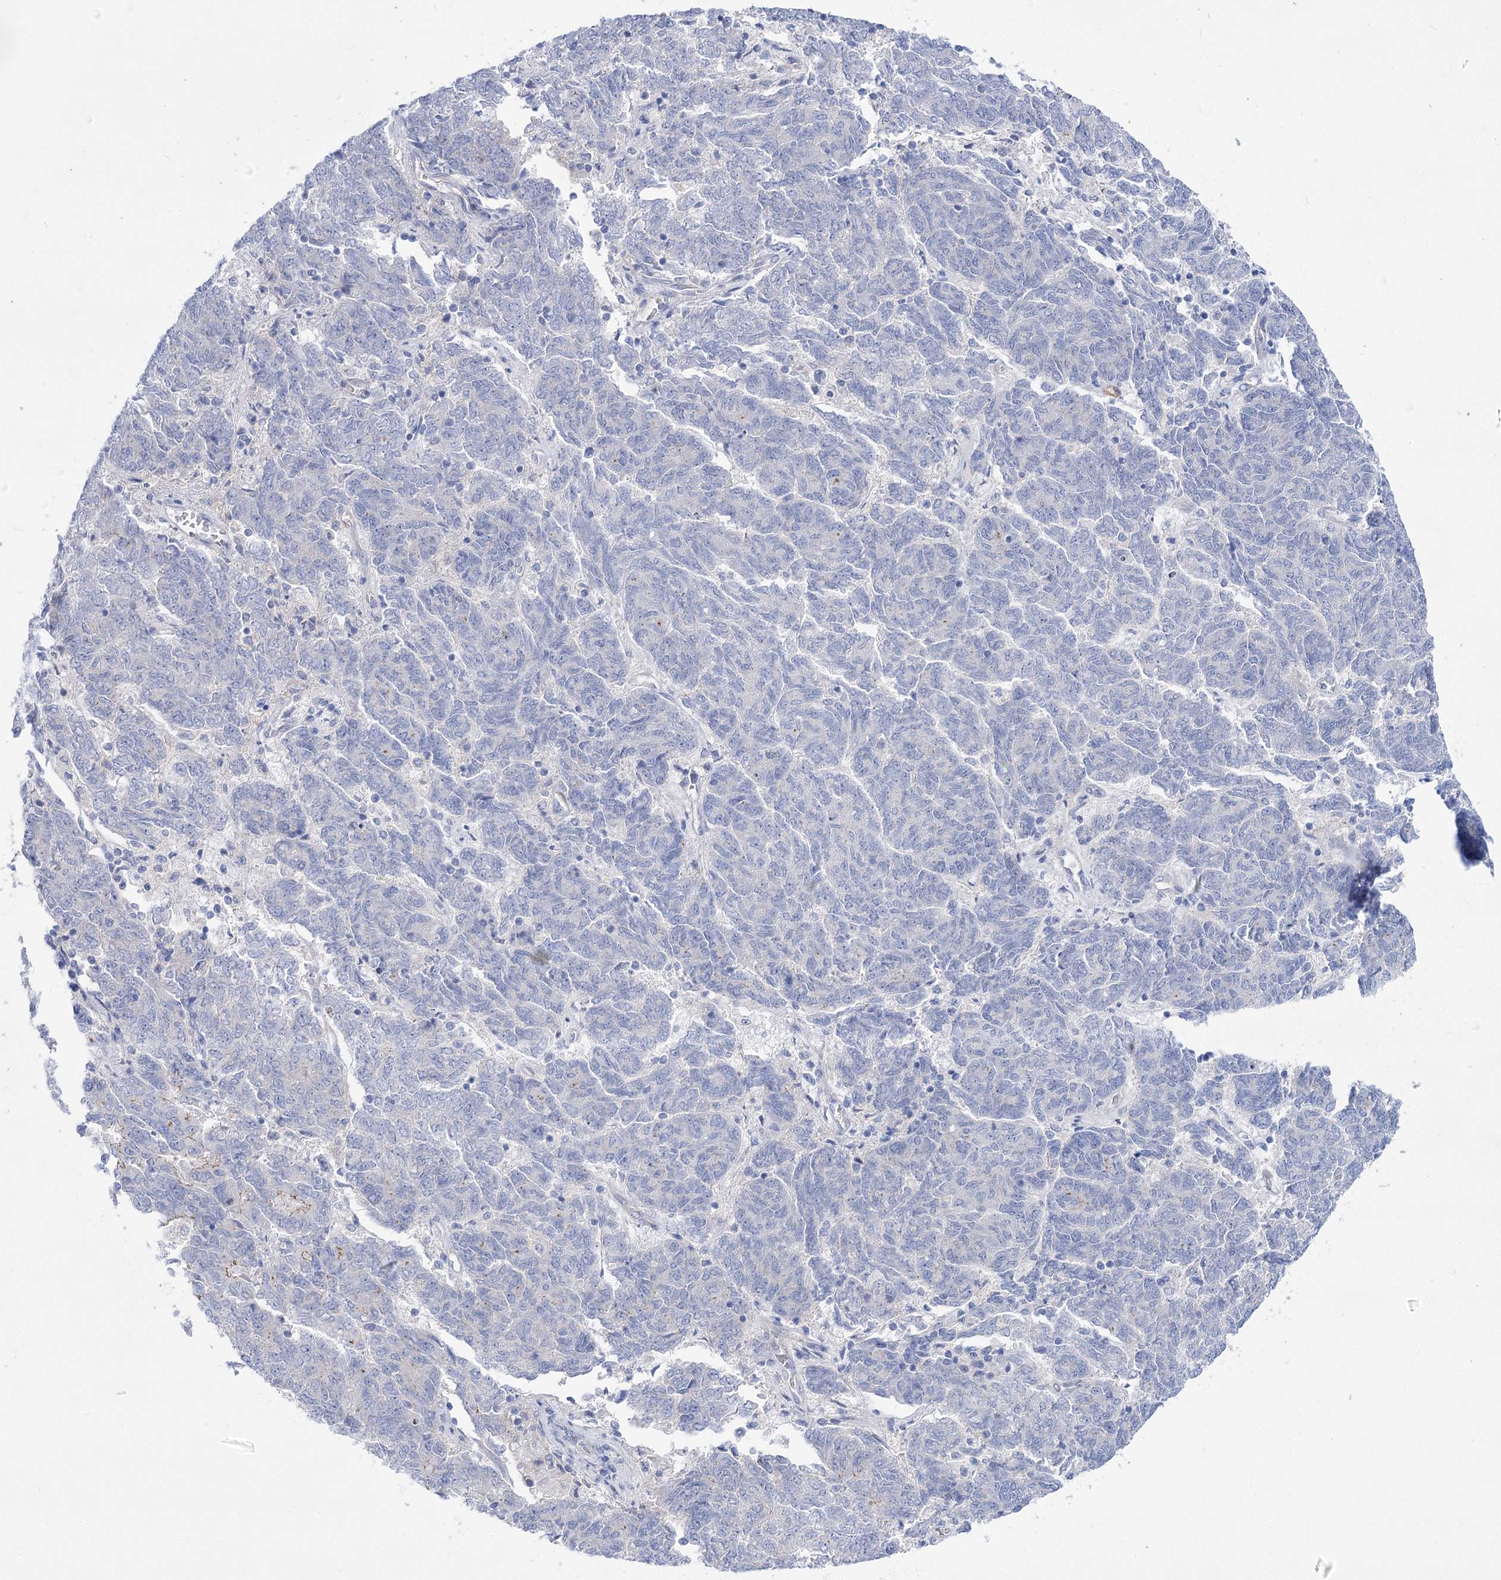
{"staining": {"intensity": "negative", "quantity": "none", "location": "none"}, "tissue": "endometrial cancer", "cell_type": "Tumor cells", "image_type": "cancer", "snomed": [{"axis": "morphology", "description": "Adenocarcinoma, NOS"}, {"axis": "topography", "description": "Endometrium"}], "caption": "Endometrial cancer (adenocarcinoma) was stained to show a protein in brown. There is no significant expression in tumor cells. Nuclei are stained in blue.", "gene": "LRRC34", "patient": {"sex": "female", "age": 80}}